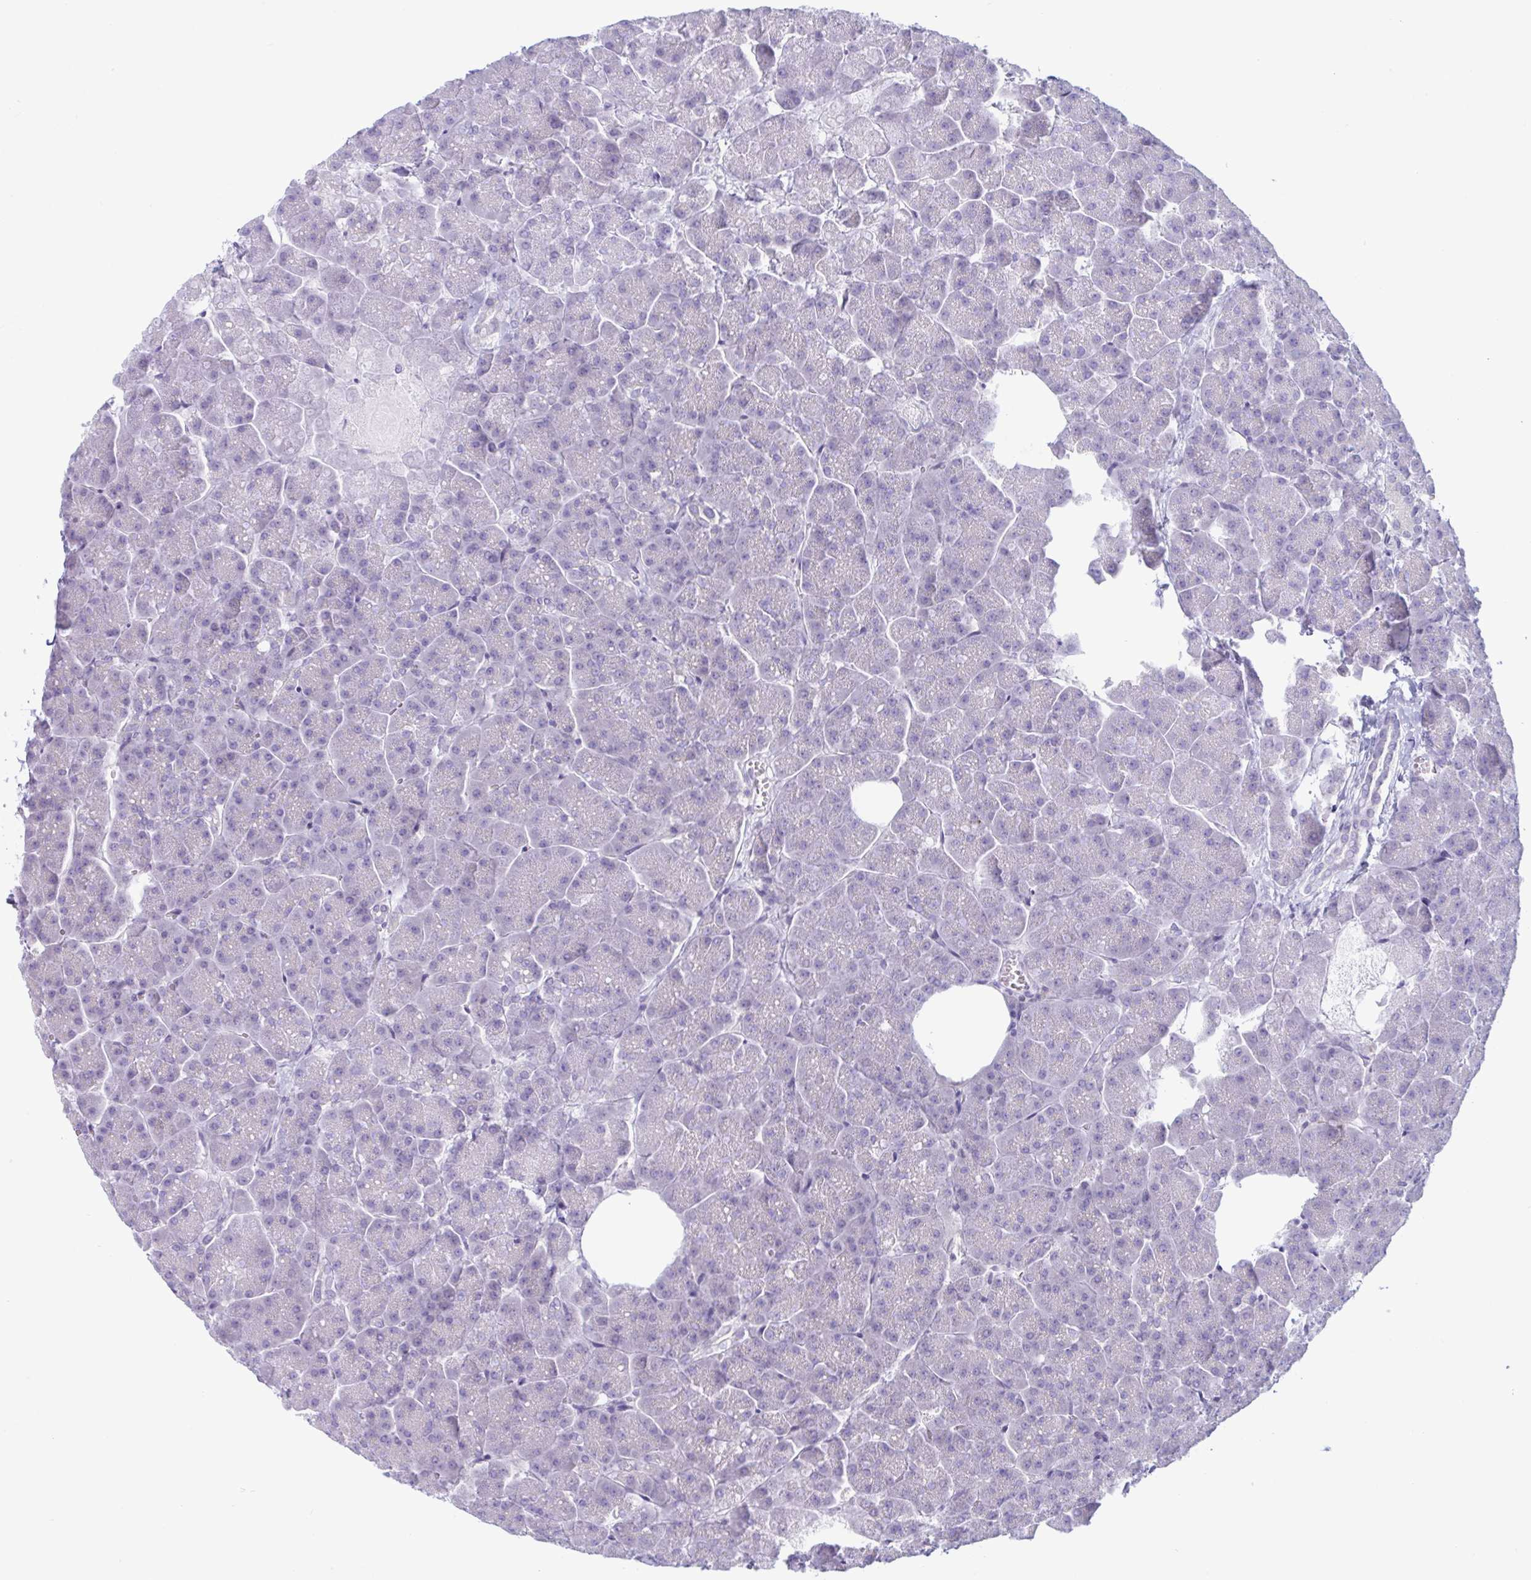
{"staining": {"intensity": "negative", "quantity": "none", "location": "none"}, "tissue": "pancreas", "cell_type": "Exocrine glandular cells", "image_type": "normal", "snomed": [{"axis": "morphology", "description": "Normal tissue, NOS"}, {"axis": "topography", "description": "Pancreas"}, {"axis": "topography", "description": "Peripheral nerve tissue"}], "caption": "Immunohistochemical staining of unremarkable pancreas reveals no significant expression in exocrine glandular cells. (IHC, brightfield microscopy, high magnification).", "gene": "NAA30", "patient": {"sex": "male", "age": 54}}